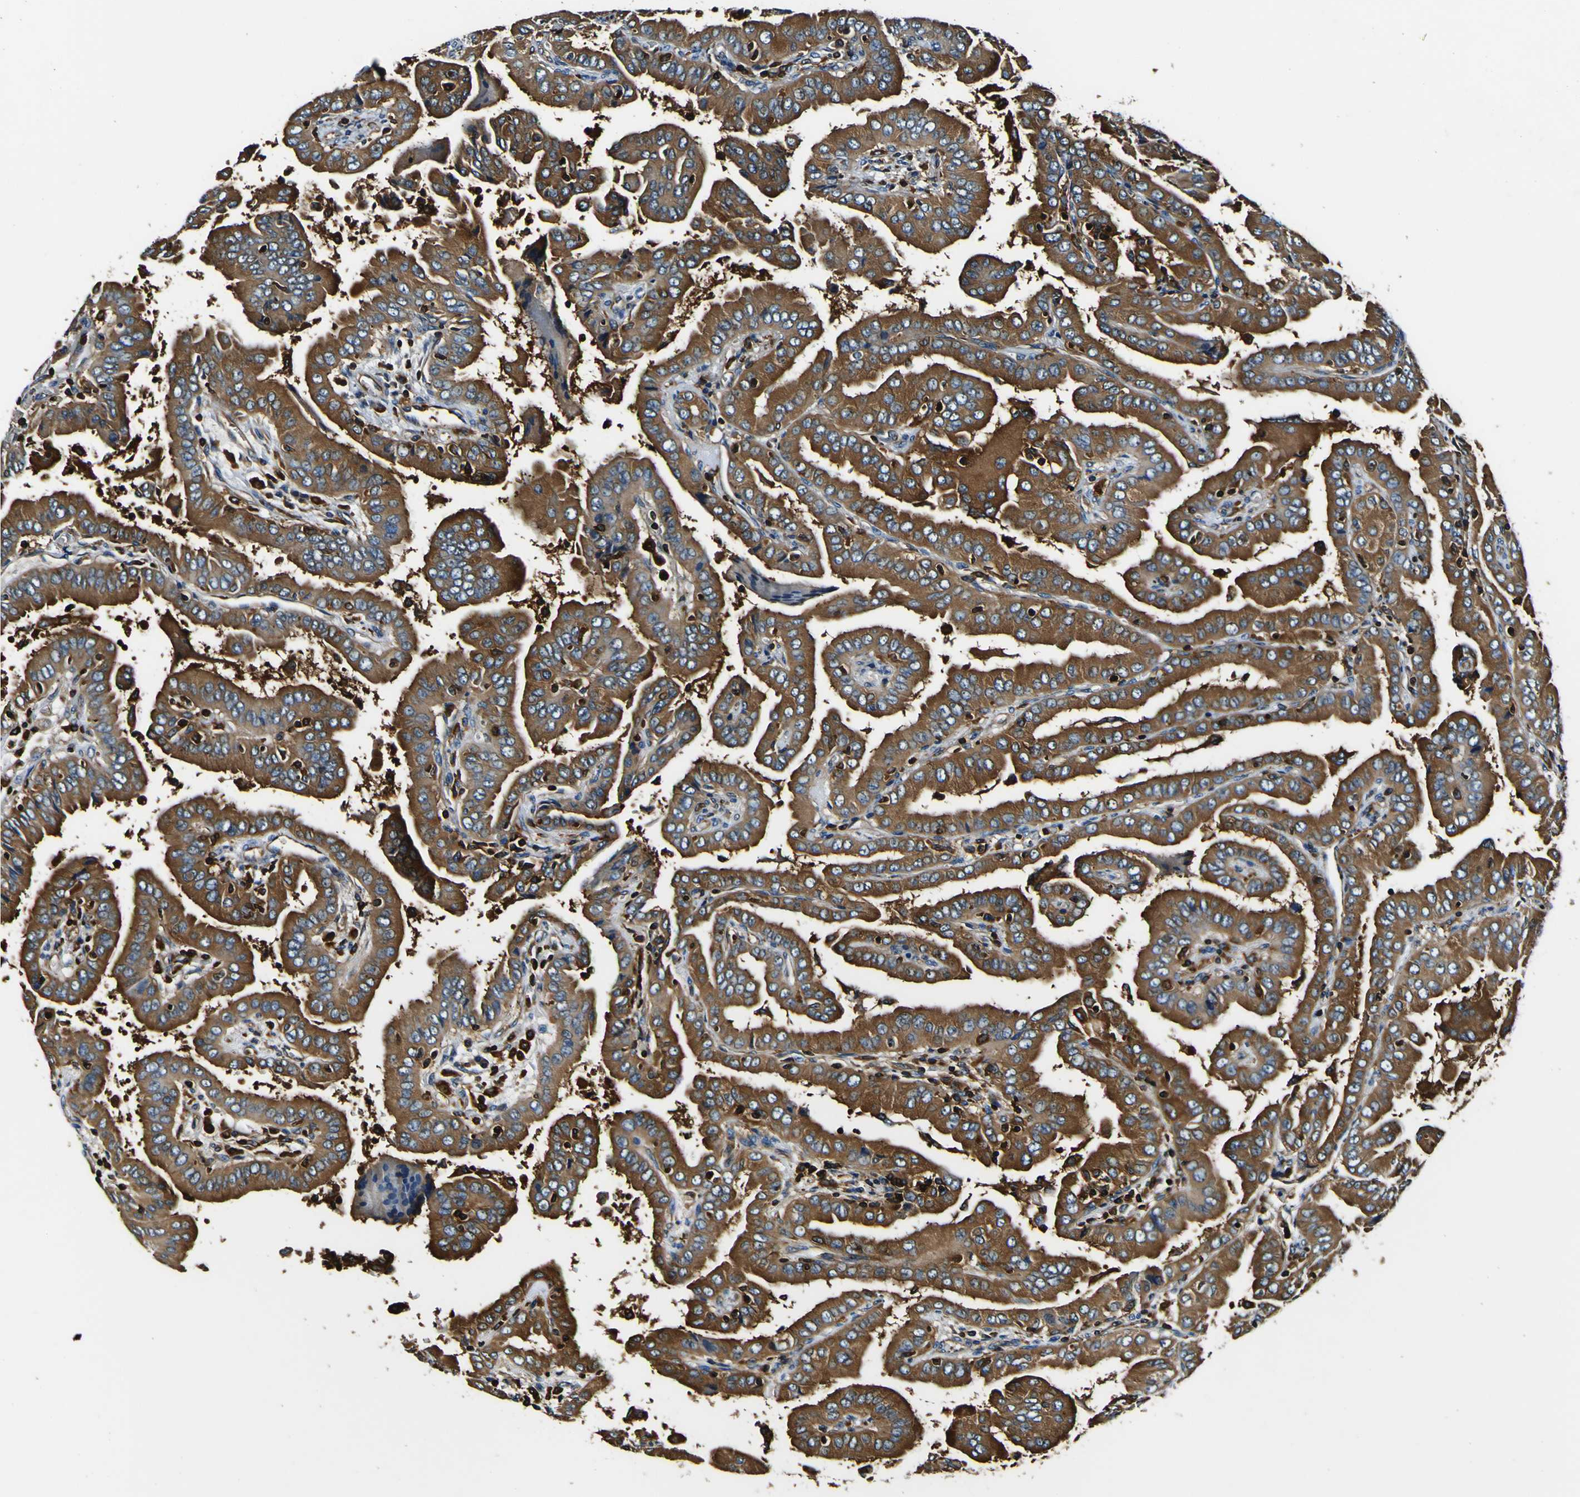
{"staining": {"intensity": "strong", "quantity": ">75%", "location": "cytoplasmic/membranous"}, "tissue": "thyroid cancer", "cell_type": "Tumor cells", "image_type": "cancer", "snomed": [{"axis": "morphology", "description": "Papillary adenocarcinoma, NOS"}, {"axis": "topography", "description": "Thyroid gland"}], "caption": "This micrograph reveals IHC staining of human papillary adenocarcinoma (thyroid), with high strong cytoplasmic/membranous expression in approximately >75% of tumor cells.", "gene": "RHOT2", "patient": {"sex": "male", "age": 33}}